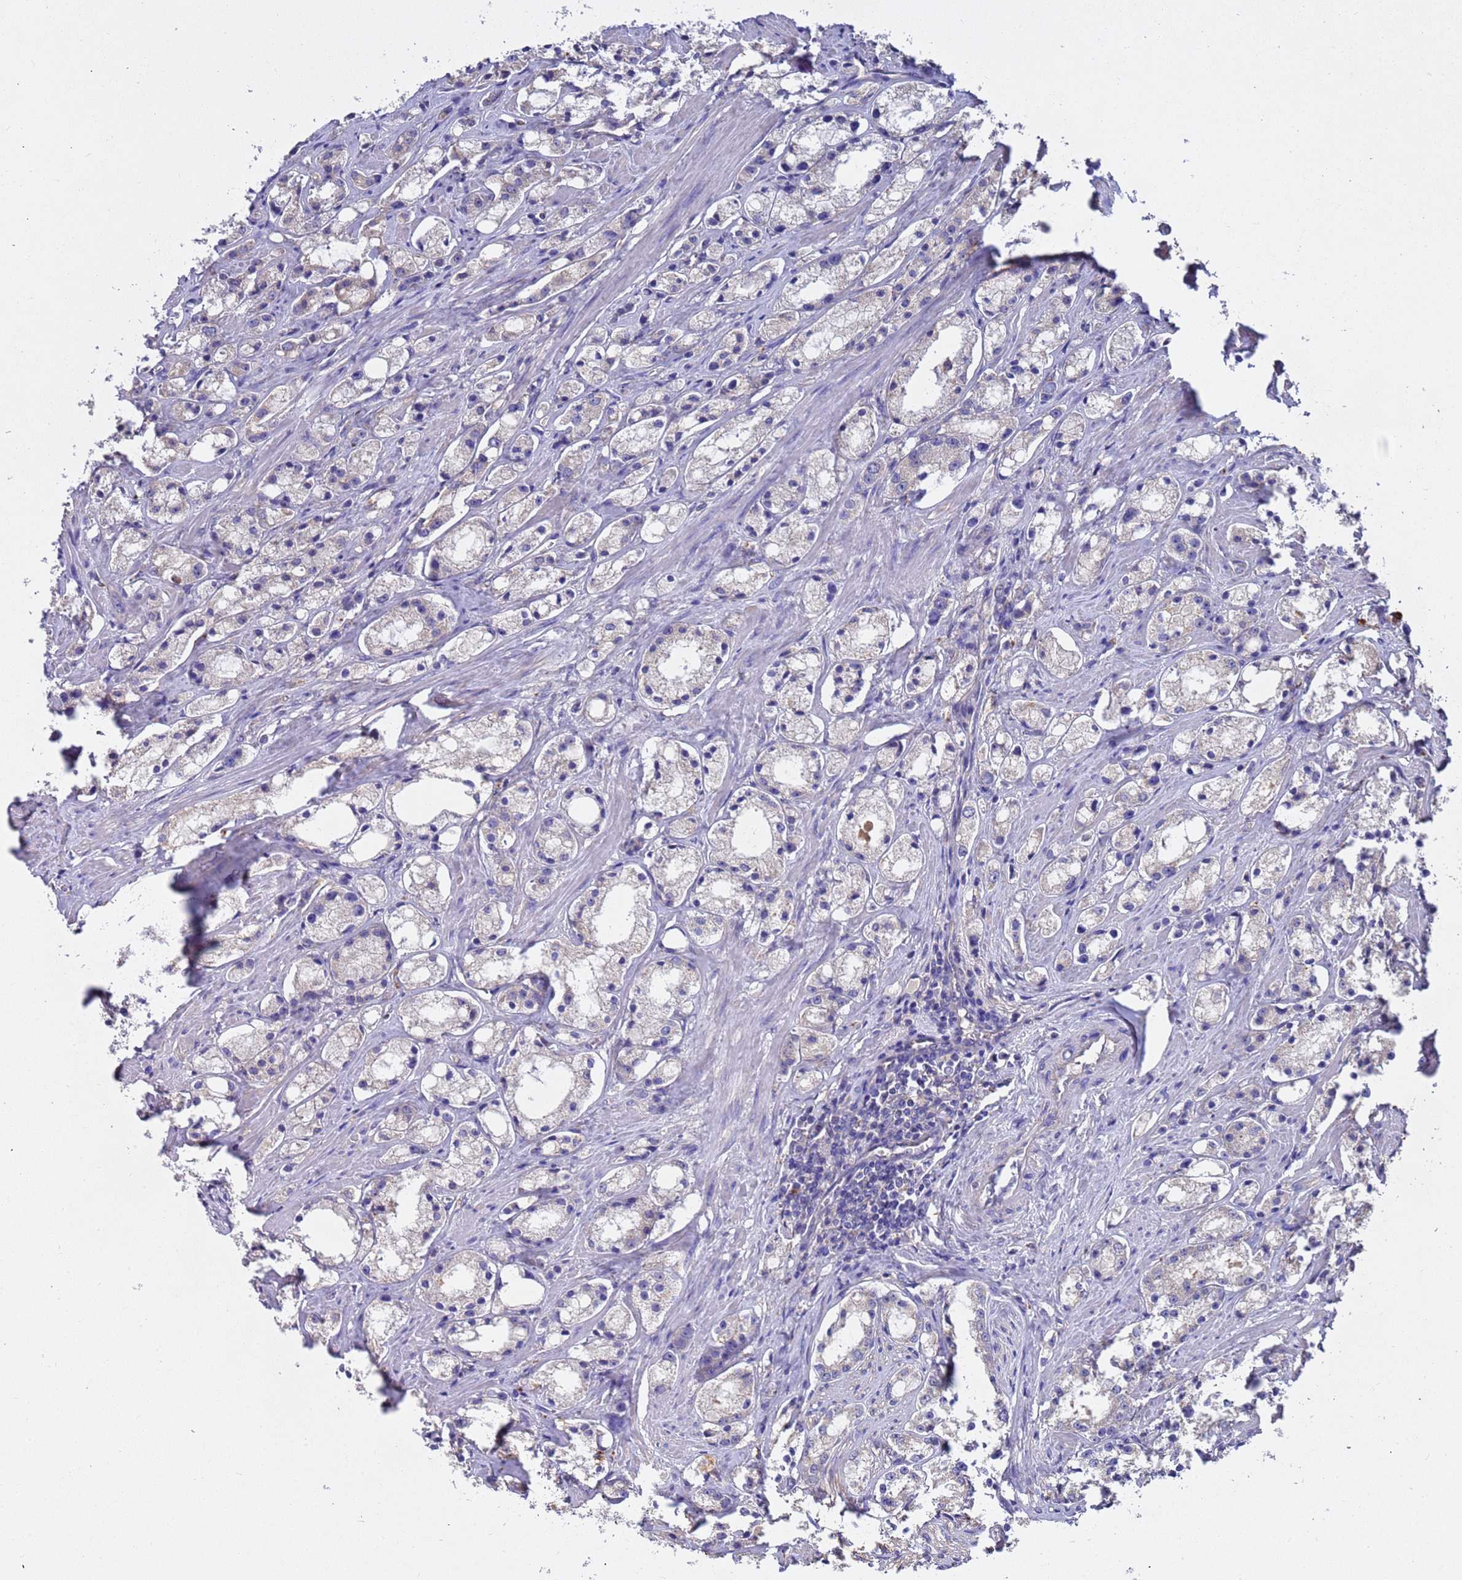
{"staining": {"intensity": "negative", "quantity": "none", "location": "none"}, "tissue": "prostate cancer", "cell_type": "Tumor cells", "image_type": "cancer", "snomed": [{"axis": "morphology", "description": "Adenocarcinoma, High grade"}, {"axis": "topography", "description": "Prostate"}], "caption": "Prostate cancer was stained to show a protein in brown. There is no significant positivity in tumor cells.", "gene": "SRL", "patient": {"sex": "male", "age": 66}}